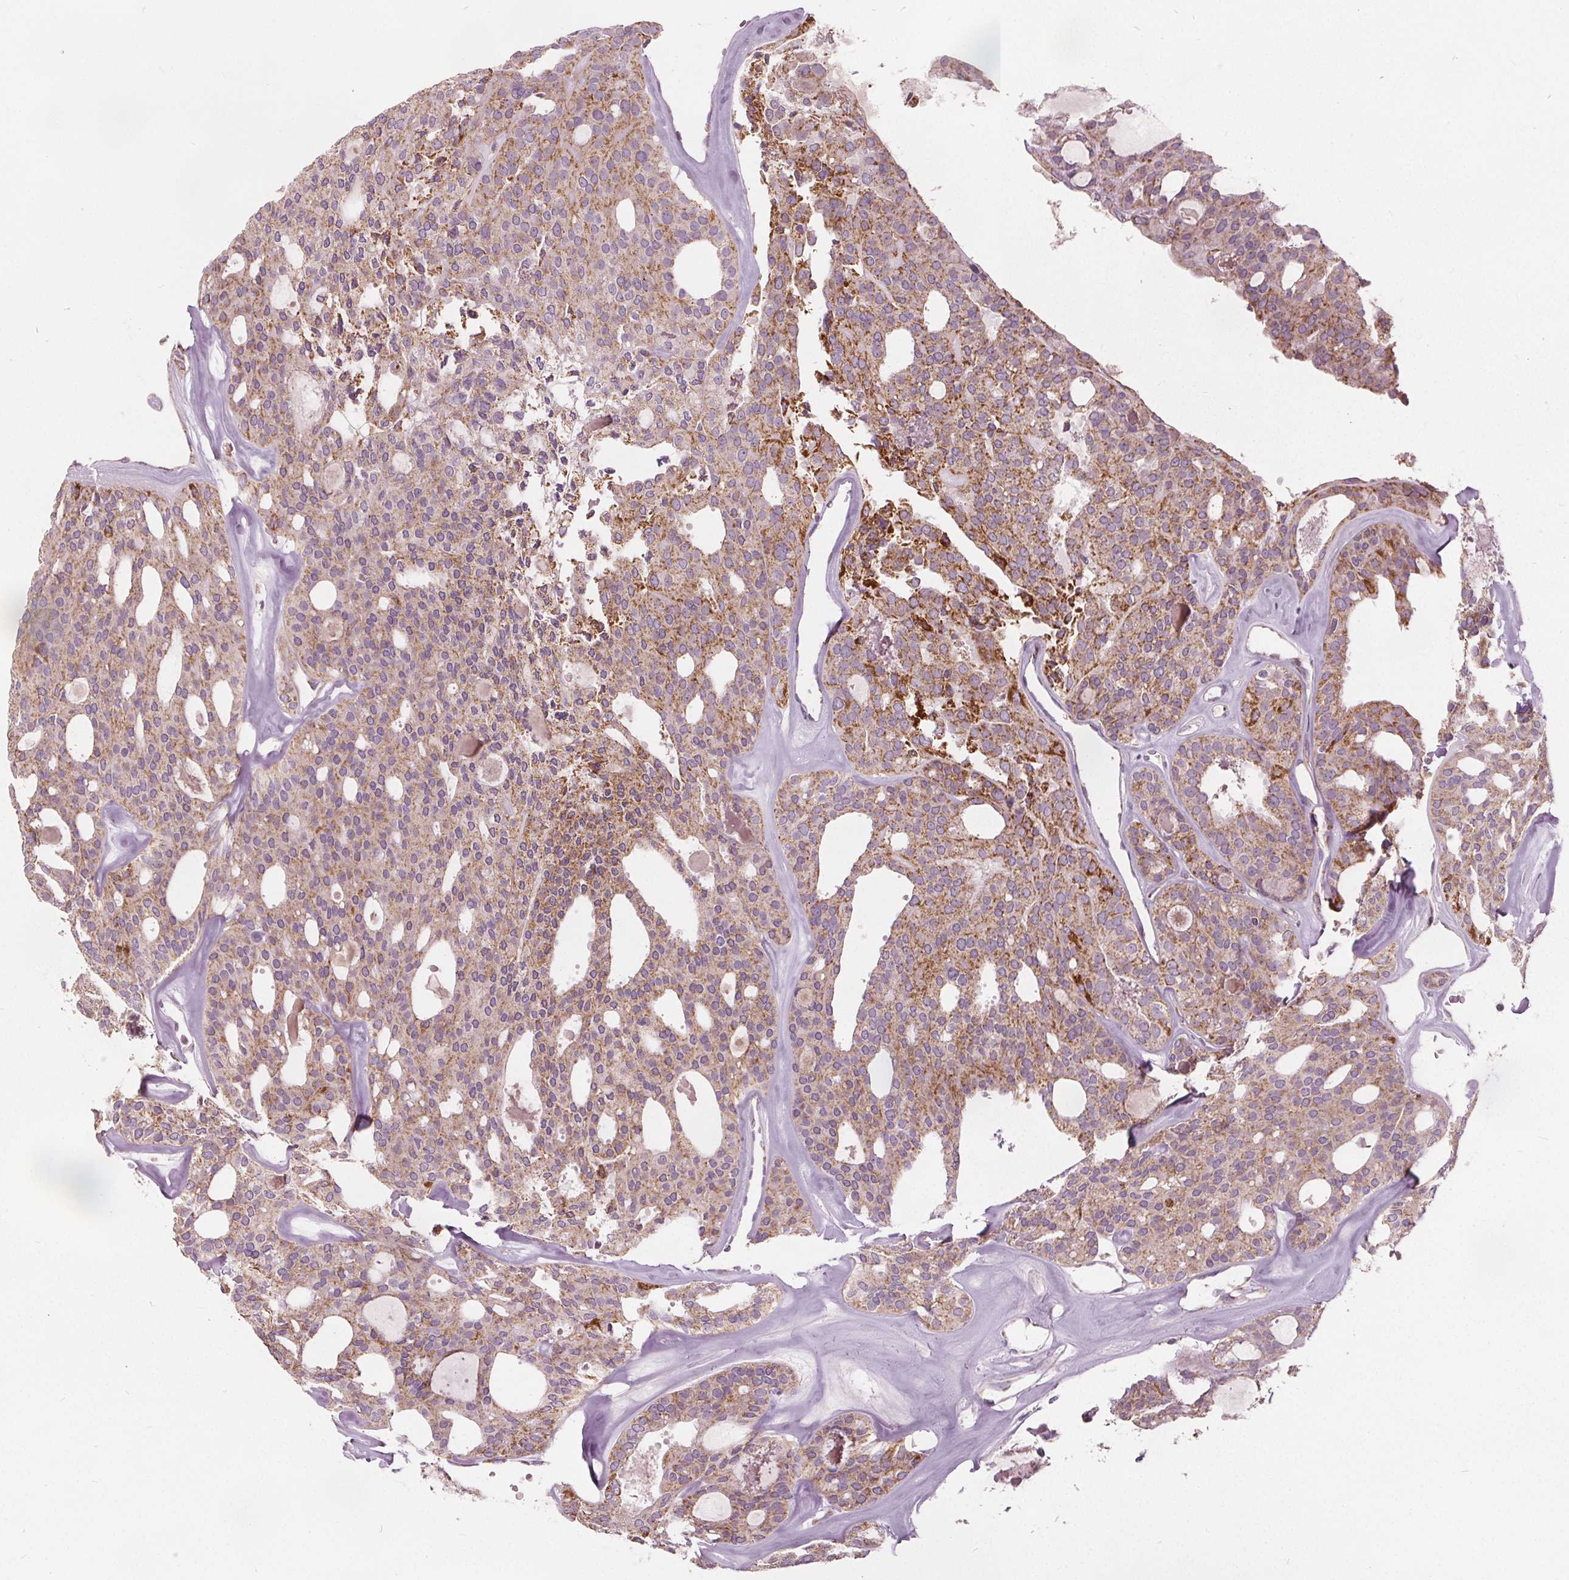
{"staining": {"intensity": "moderate", "quantity": ">75%", "location": "cytoplasmic/membranous"}, "tissue": "thyroid cancer", "cell_type": "Tumor cells", "image_type": "cancer", "snomed": [{"axis": "morphology", "description": "Follicular adenoma carcinoma, NOS"}, {"axis": "topography", "description": "Thyroid gland"}], "caption": "A brown stain labels moderate cytoplasmic/membranous staining of a protein in human thyroid cancer tumor cells. (DAB IHC, brown staining for protein, blue staining for nuclei).", "gene": "ECI2", "patient": {"sex": "male", "age": 75}}